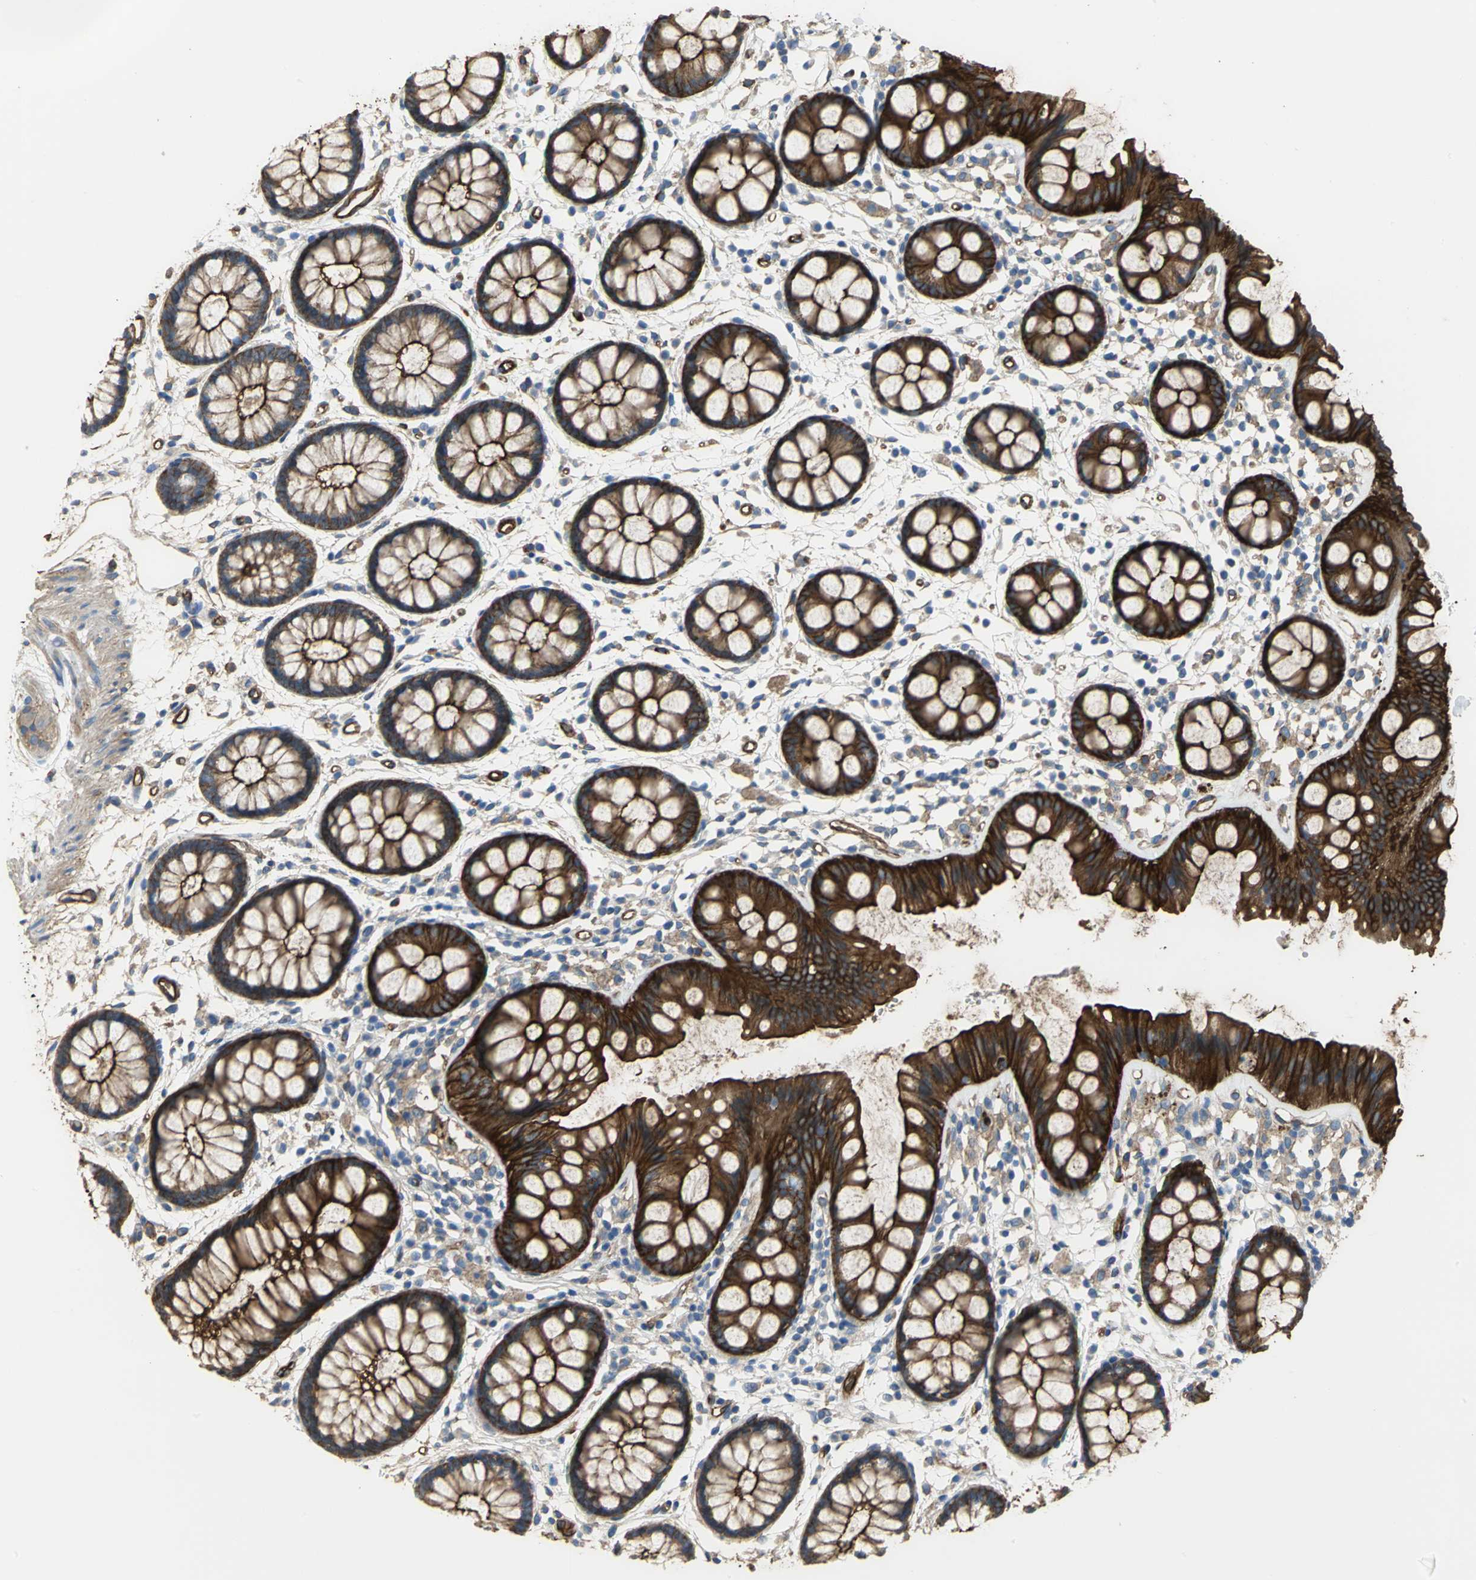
{"staining": {"intensity": "strong", "quantity": "25%-75%", "location": "cytoplasmic/membranous"}, "tissue": "rectum", "cell_type": "Glandular cells", "image_type": "normal", "snomed": [{"axis": "morphology", "description": "Normal tissue, NOS"}, {"axis": "topography", "description": "Rectum"}], "caption": "Glandular cells show high levels of strong cytoplasmic/membranous expression in approximately 25%-75% of cells in benign human rectum.", "gene": "FLNB", "patient": {"sex": "female", "age": 66}}